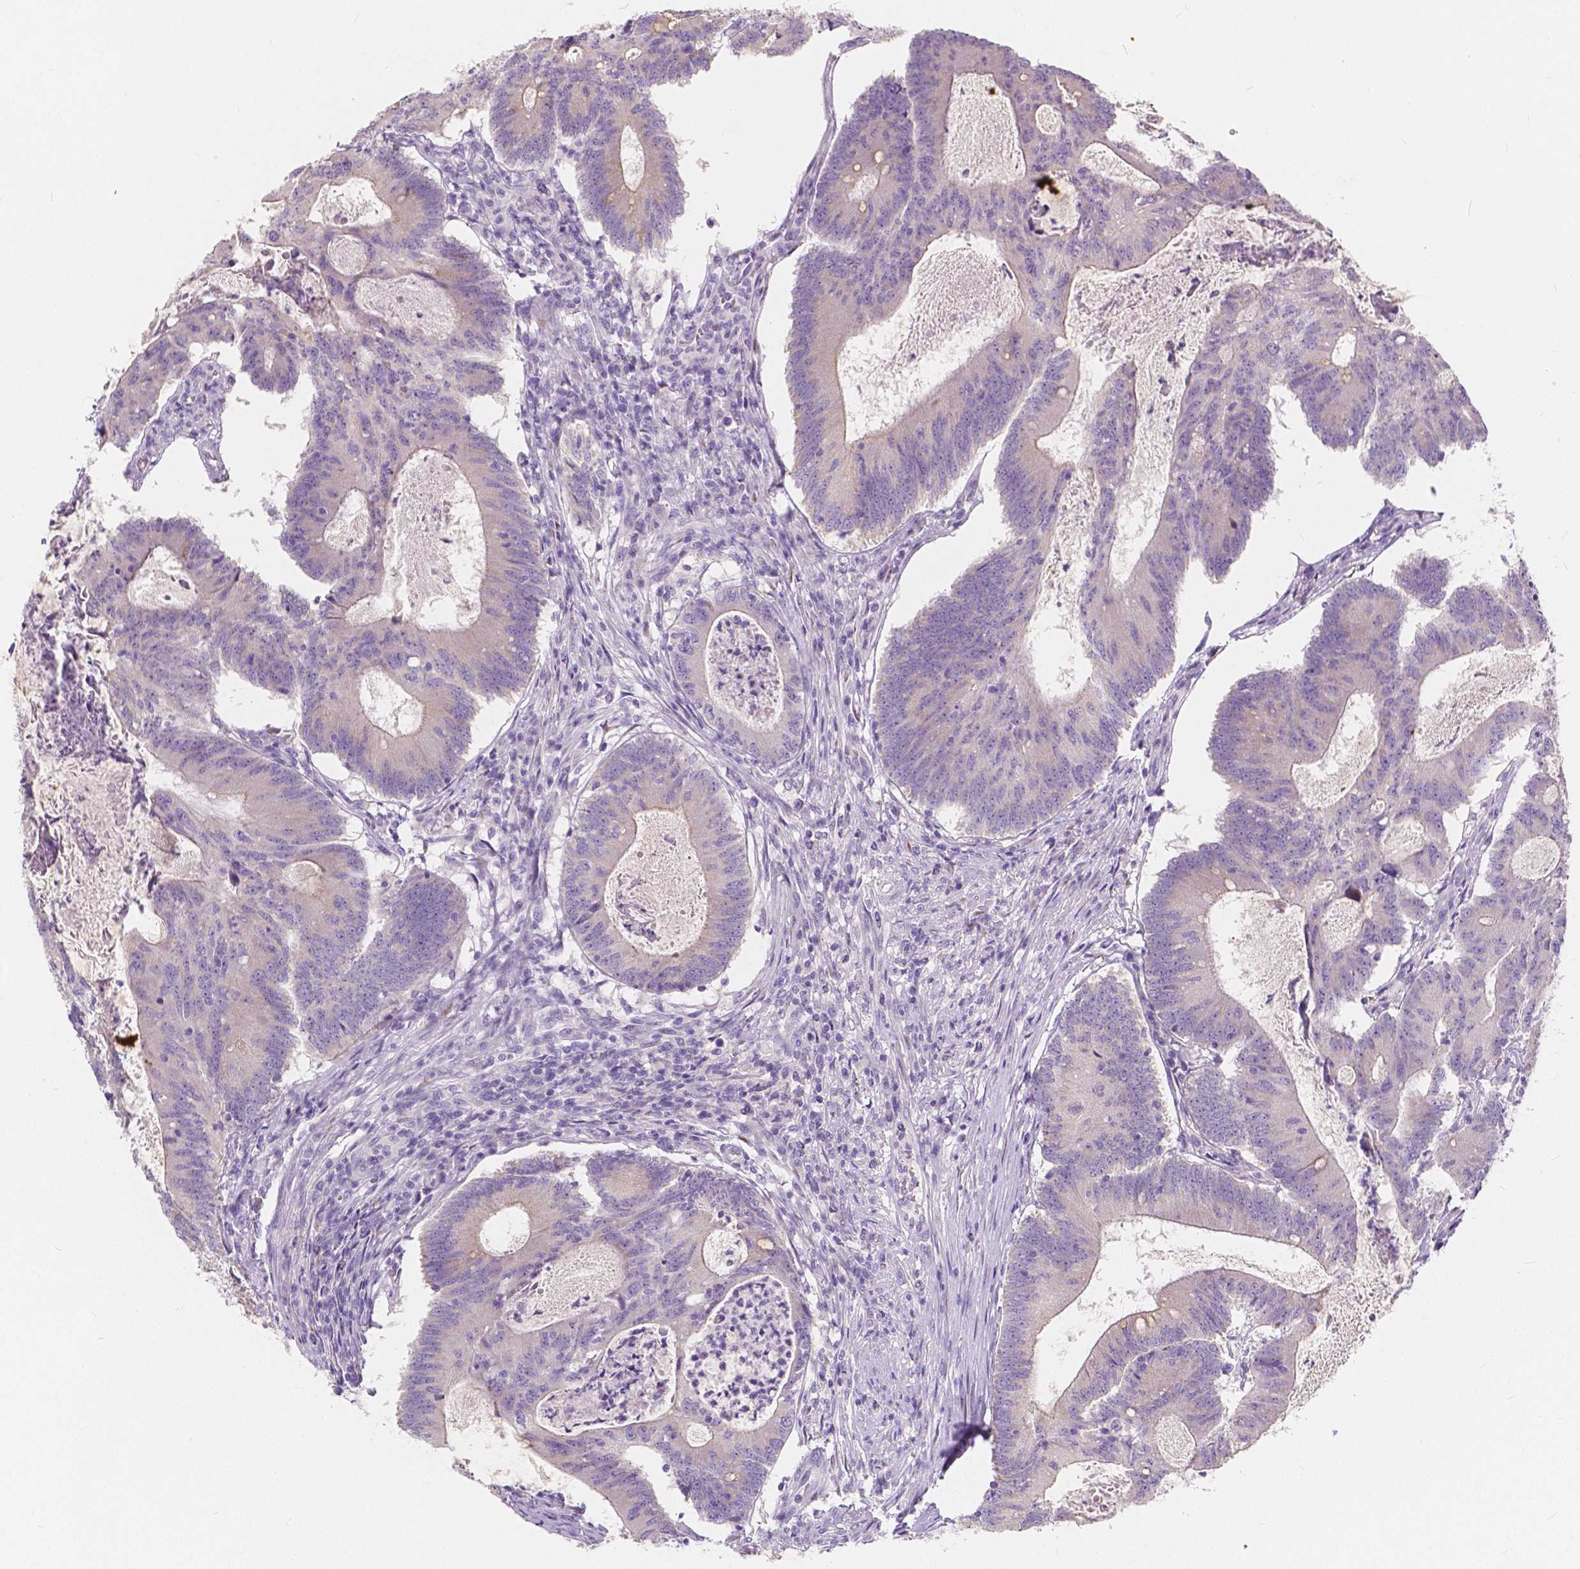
{"staining": {"intensity": "negative", "quantity": "none", "location": "none"}, "tissue": "colorectal cancer", "cell_type": "Tumor cells", "image_type": "cancer", "snomed": [{"axis": "morphology", "description": "Adenocarcinoma, NOS"}, {"axis": "topography", "description": "Colon"}], "caption": "A histopathology image of human colorectal cancer (adenocarcinoma) is negative for staining in tumor cells. (DAB immunohistochemistry with hematoxylin counter stain).", "gene": "RNF186", "patient": {"sex": "female", "age": 70}}